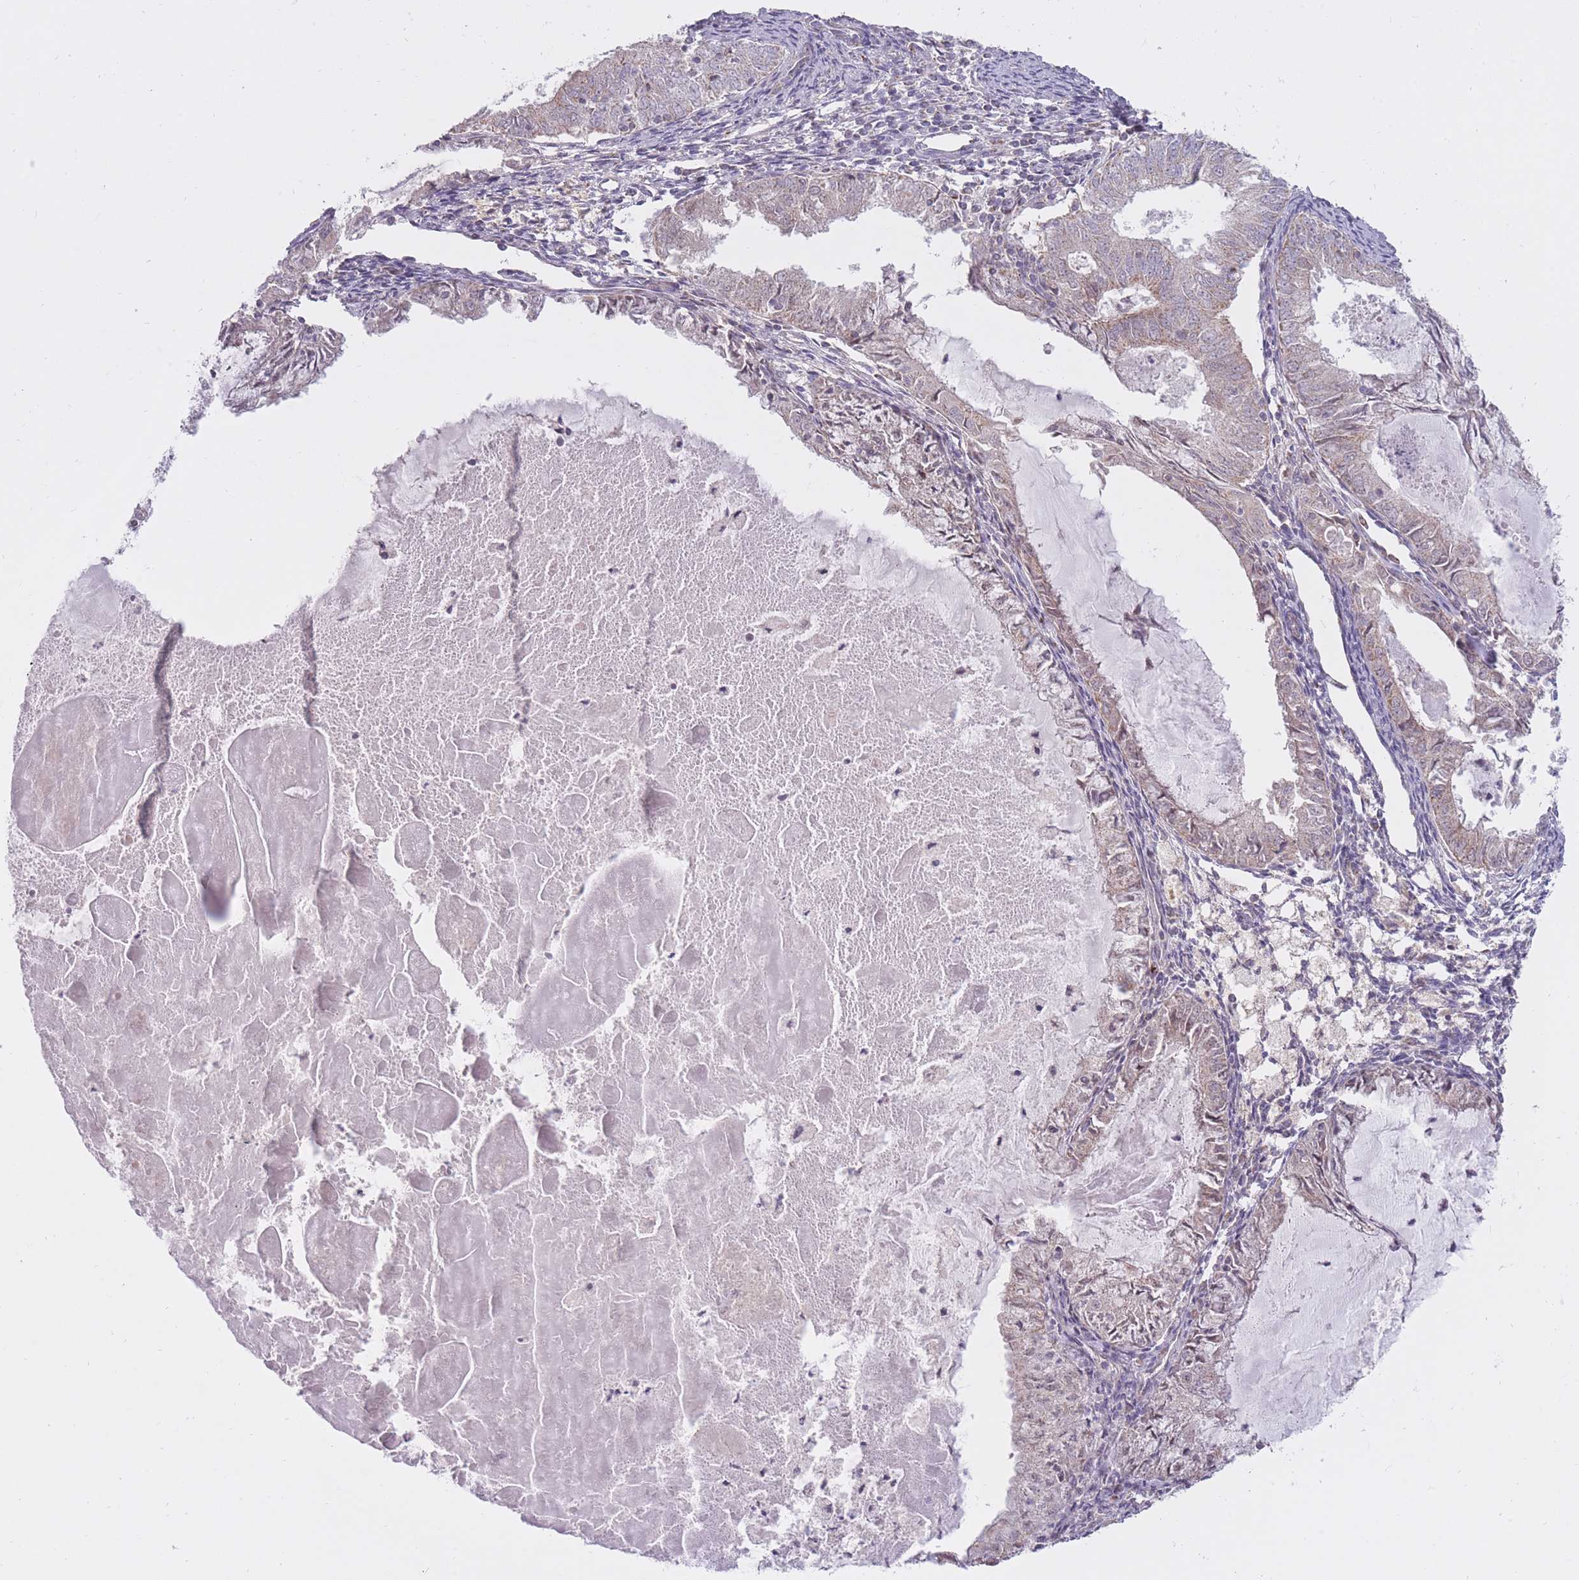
{"staining": {"intensity": "weak", "quantity": "<25%", "location": "cytoplasmic/membranous"}, "tissue": "endometrial cancer", "cell_type": "Tumor cells", "image_type": "cancer", "snomed": [{"axis": "morphology", "description": "Adenocarcinoma, NOS"}, {"axis": "topography", "description": "Endometrium"}], "caption": "IHC micrograph of human endometrial cancer stained for a protein (brown), which displays no expression in tumor cells.", "gene": "LIN7C", "patient": {"sex": "female", "age": 57}}